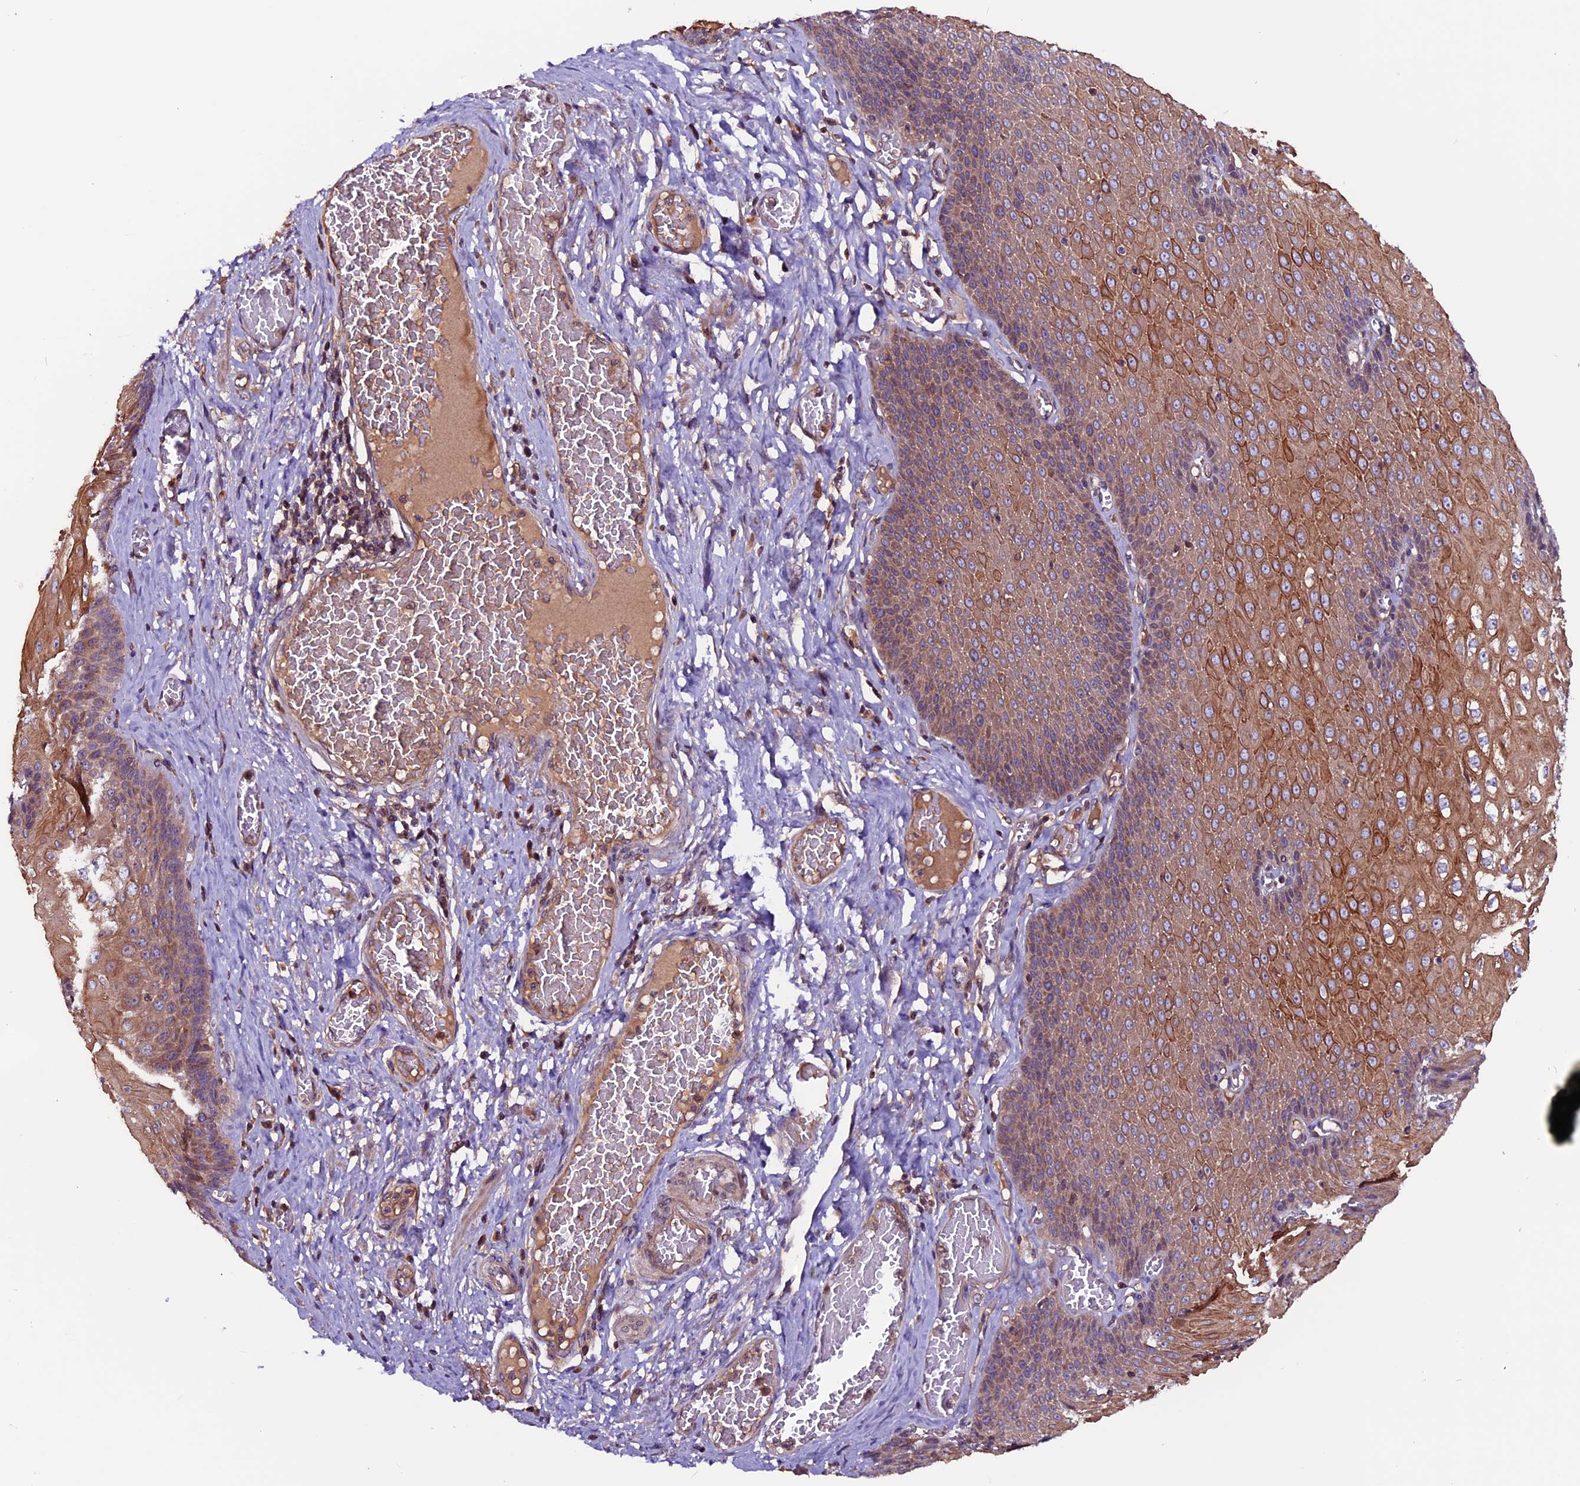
{"staining": {"intensity": "moderate", "quantity": ">75%", "location": "cytoplasmic/membranous"}, "tissue": "esophagus", "cell_type": "Squamous epithelial cells", "image_type": "normal", "snomed": [{"axis": "morphology", "description": "Normal tissue, NOS"}, {"axis": "topography", "description": "Esophagus"}], "caption": "Squamous epithelial cells reveal moderate cytoplasmic/membranous expression in approximately >75% of cells in normal esophagus.", "gene": "ZNF598", "patient": {"sex": "male", "age": 60}}